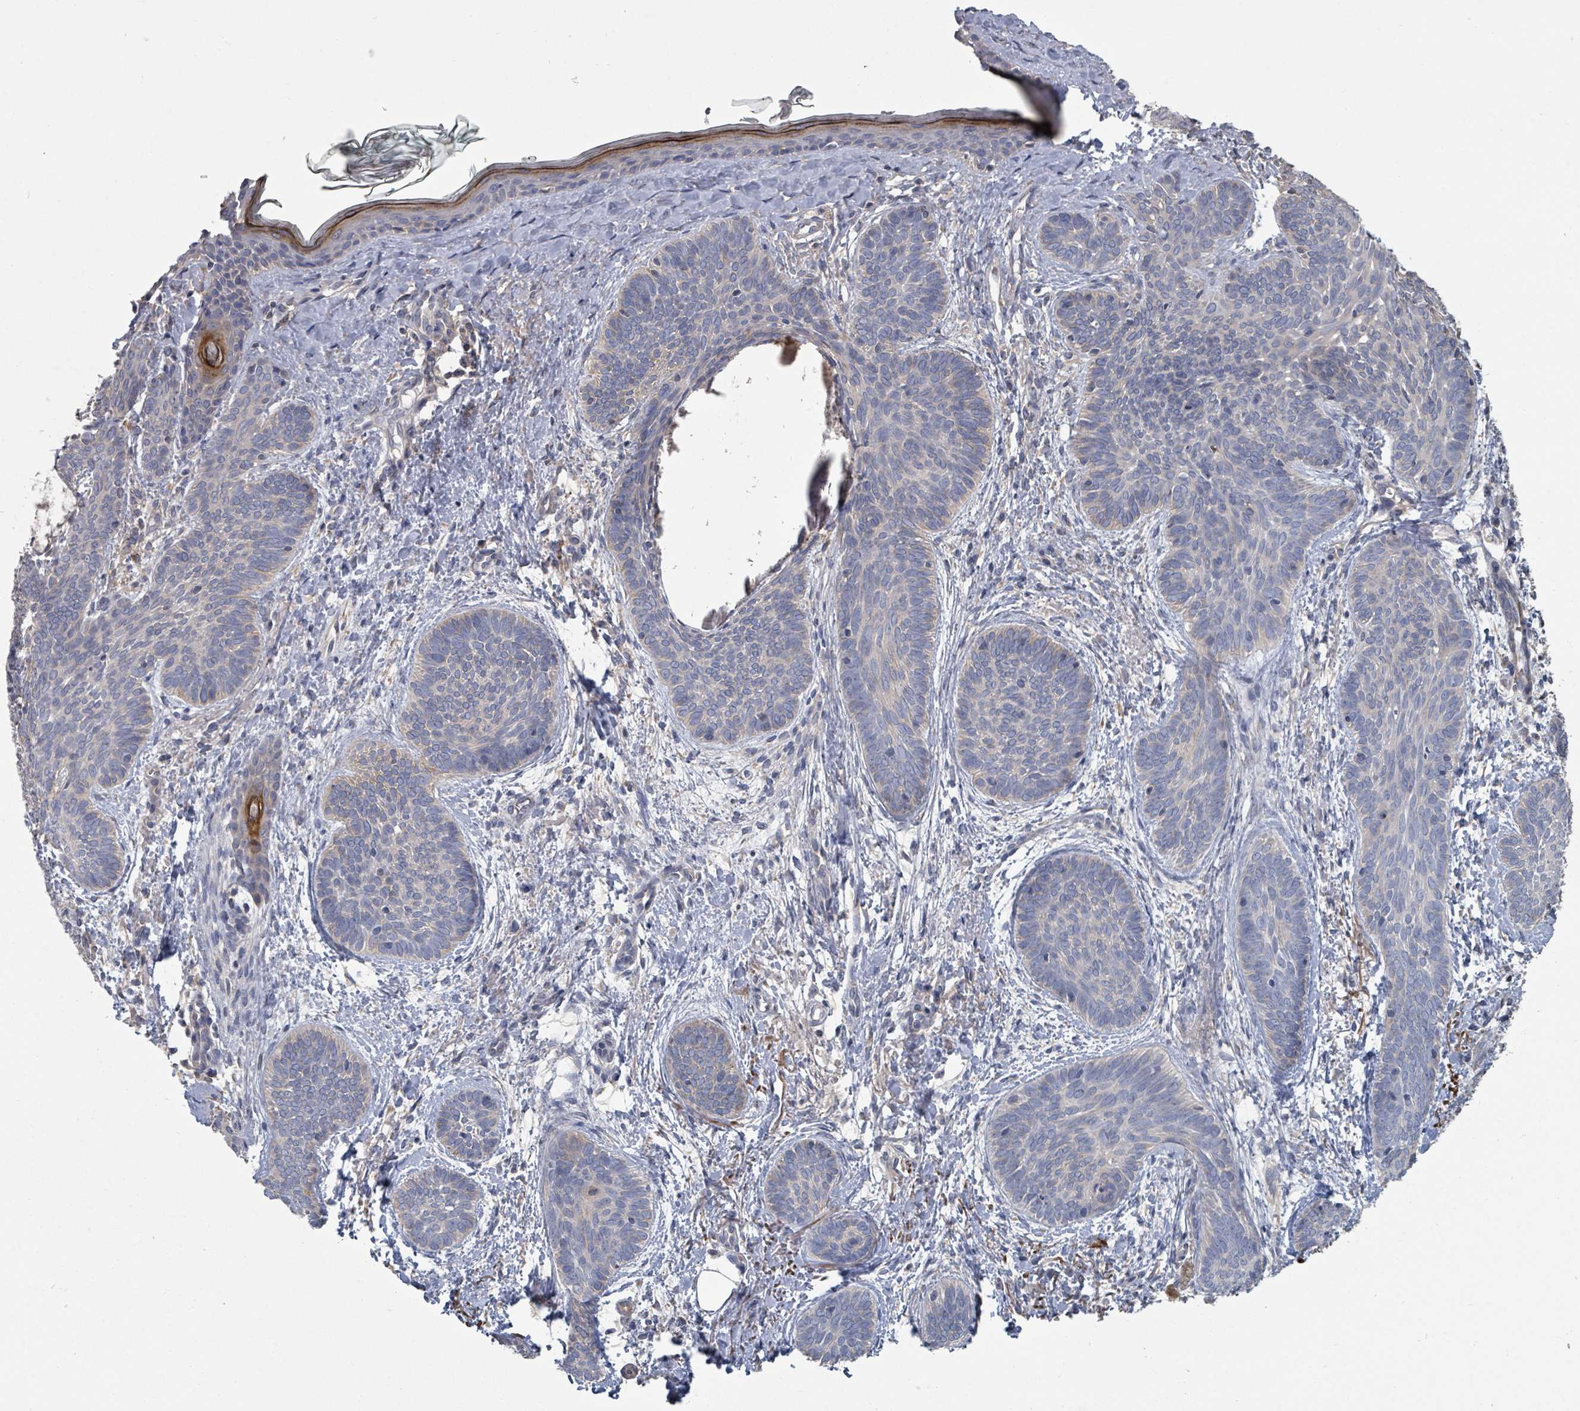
{"staining": {"intensity": "negative", "quantity": "none", "location": "none"}, "tissue": "skin cancer", "cell_type": "Tumor cells", "image_type": "cancer", "snomed": [{"axis": "morphology", "description": "Basal cell carcinoma"}, {"axis": "topography", "description": "Skin"}], "caption": "An immunohistochemistry photomicrograph of basal cell carcinoma (skin) is shown. There is no staining in tumor cells of basal cell carcinoma (skin).", "gene": "SLC9A7", "patient": {"sex": "female", "age": 81}}